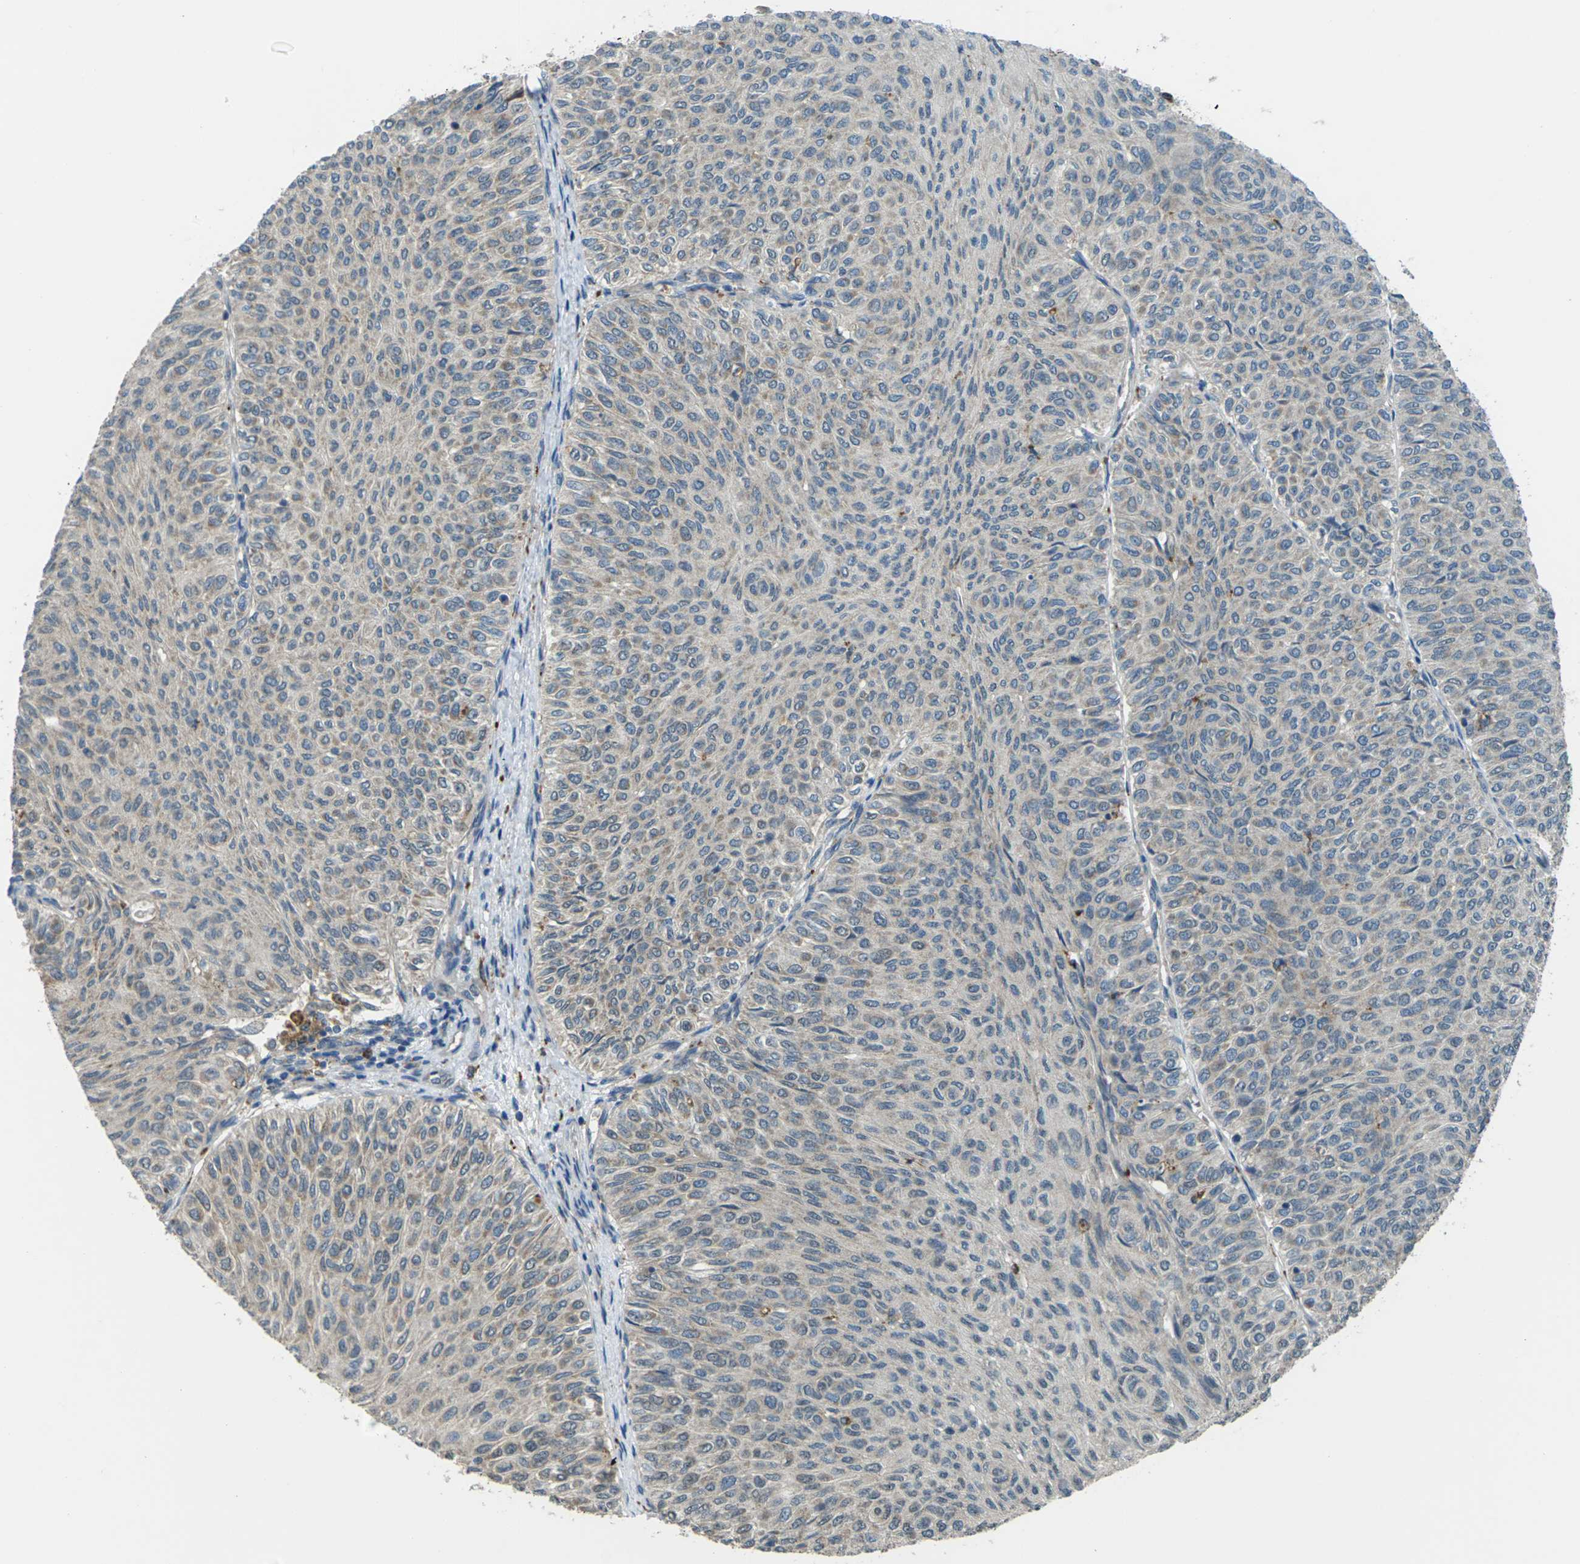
{"staining": {"intensity": "weak", "quantity": ">75%", "location": "cytoplasmic/membranous"}, "tissue": "urothelial cancer", "cell_type": "Tumor cells", "image_type": "cancer", "snomed": [{"axis": "morphology", "description": "Urothelial carcinoma, Low grade"}, {"axis": "topography", "description": "Urinary bladder"}], "caption": "An image showing weak cytoplasmic/membranous staining in approximately >75% of tumor cells in urothelial cancer, as visualized by brown immunohistochemical staining.", "gene": "SLC31A2", "patient": {"sex": "male", "age": 78}}